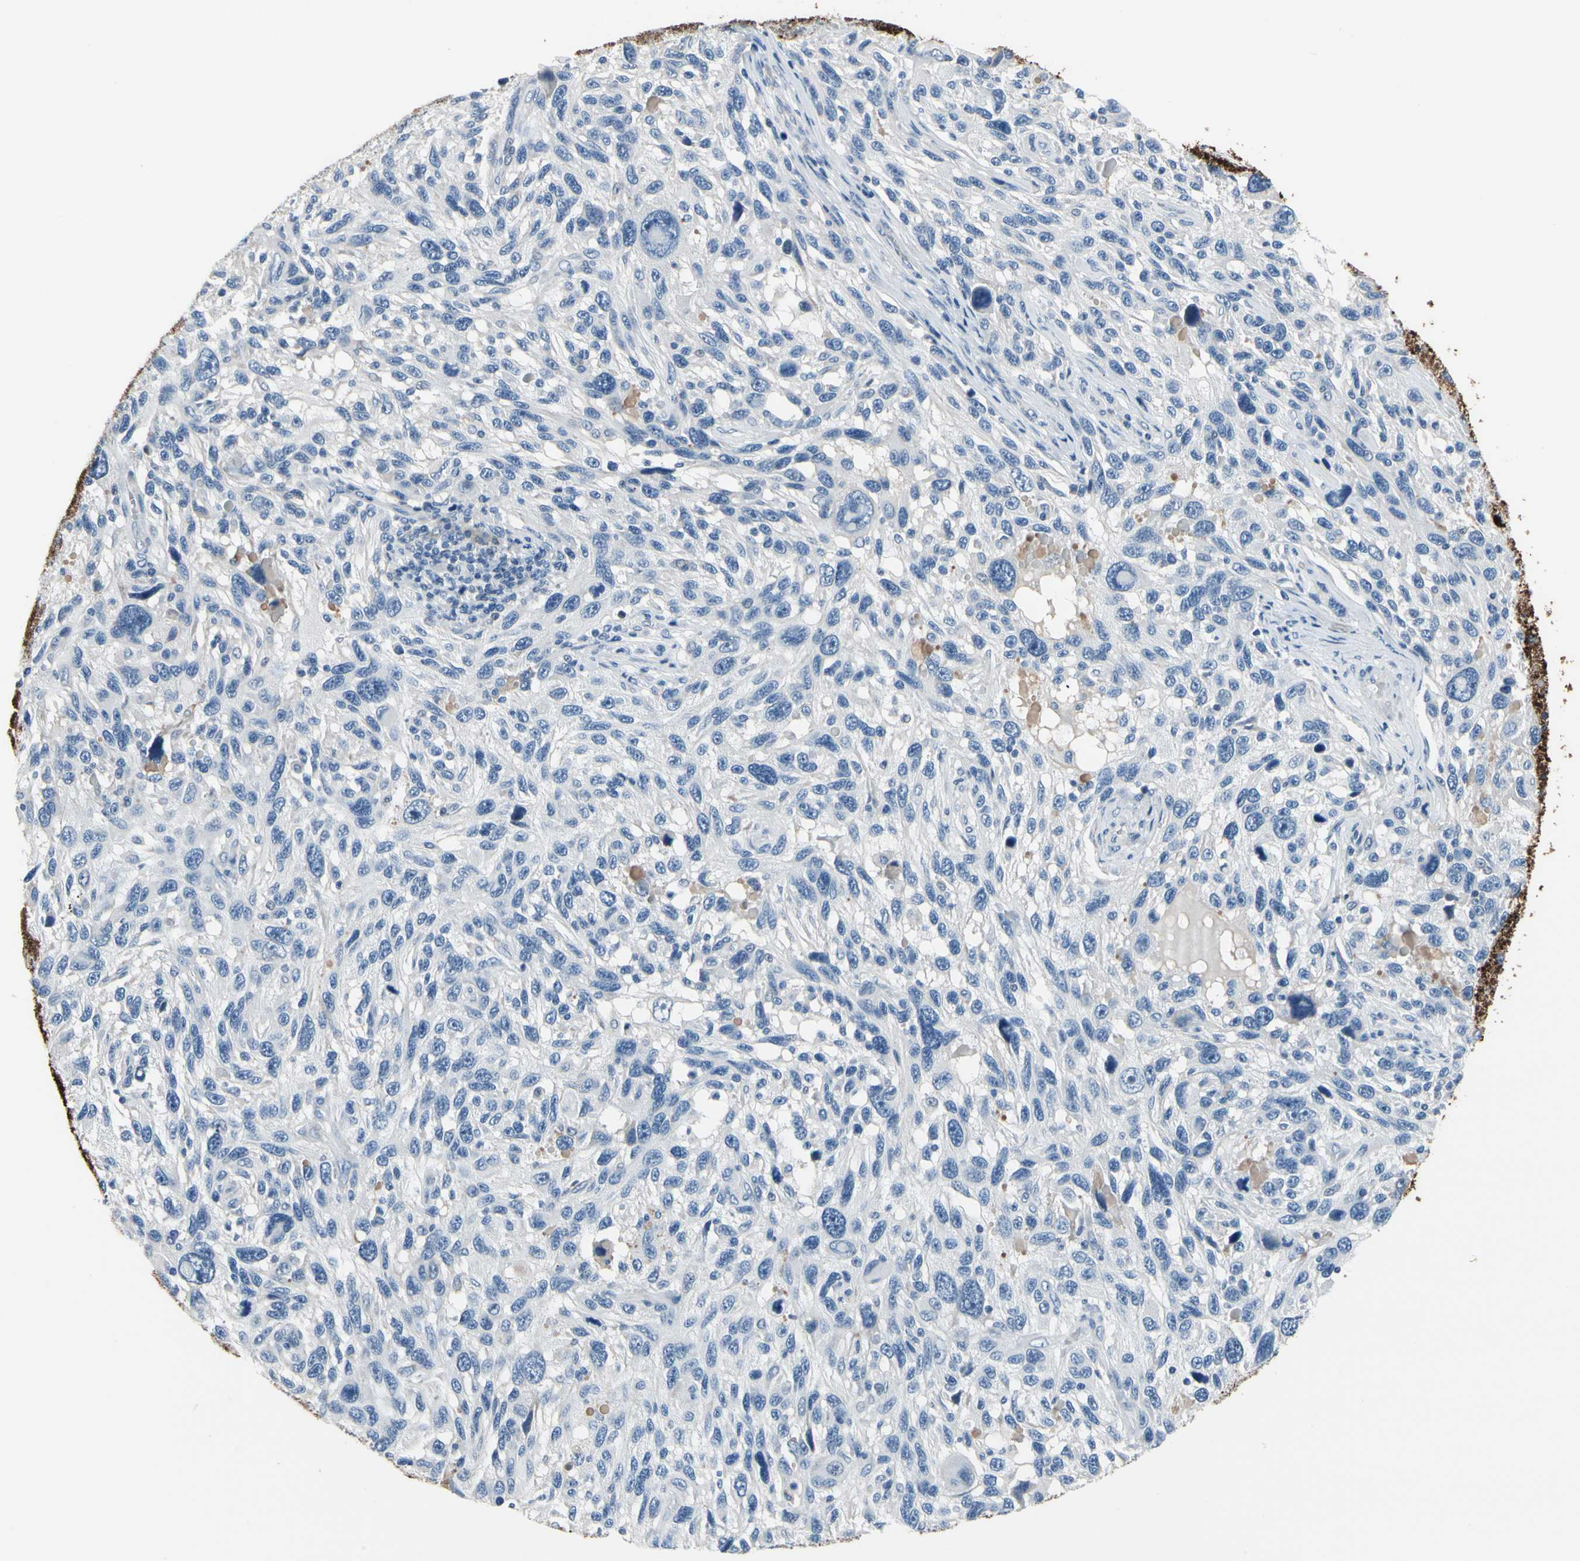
{"staining": {"intensity": "negative", "quantity": "none", "location": "none"}, "tissue": "melanoma", "cell_type": "Tumor cells", "image_type": "cancer", "snomed": [{"axis": "morphology", "description": "Malignant melanoma, NOS"}, {"axis": "topography", "description": "Skin"}], "caption": "This is an IHC image of human melanoma. There is no expression in tumor cells.", "gene": "MUC5B", "patient": {"sex": "male", "age": 53}}